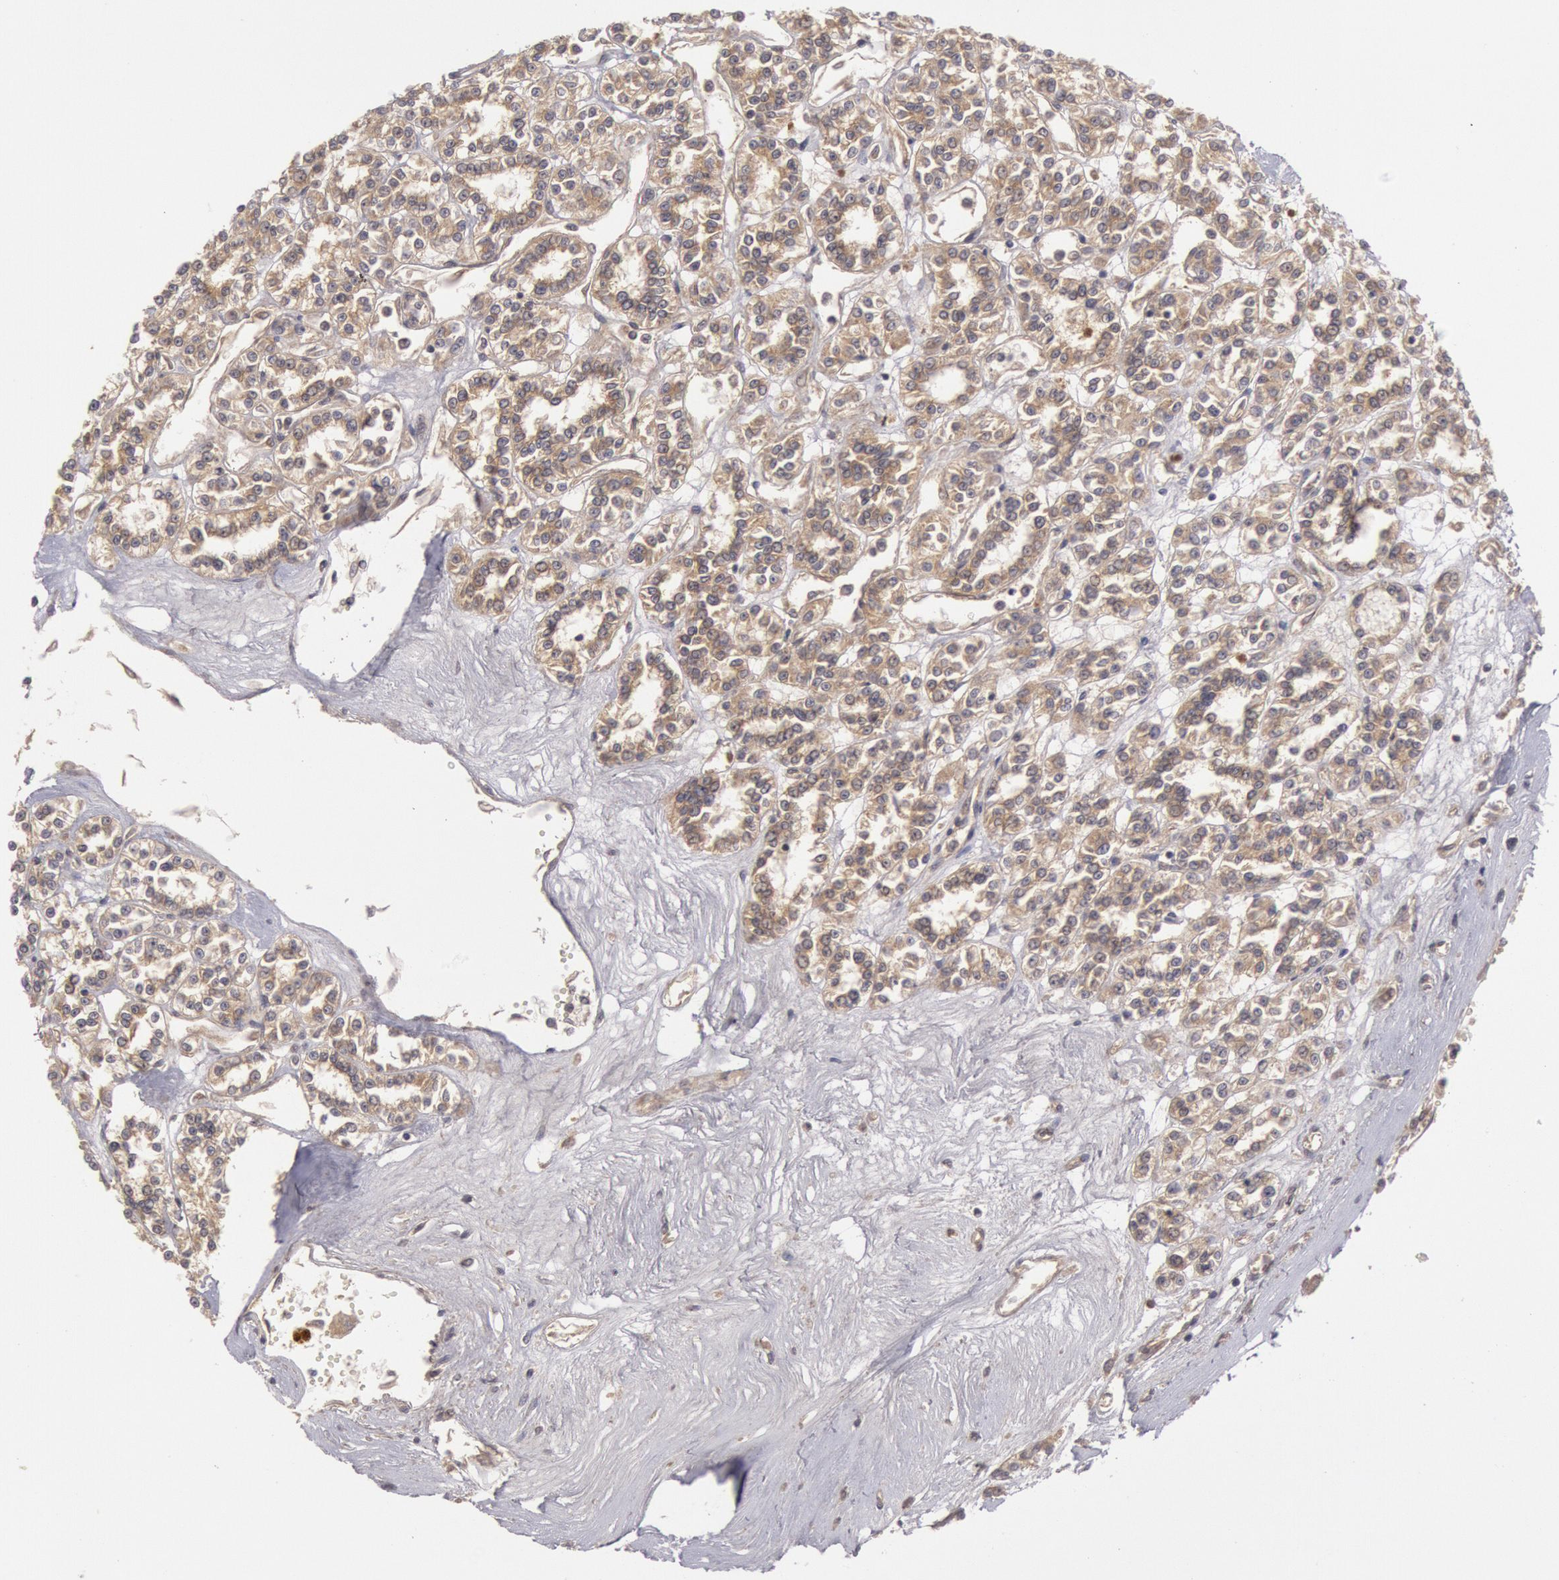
{"staining": {"intensity": "moderate", "quantity": ">75%", "location": "cytoplasmic/membranous"}, "tissue": "renal cancer", "cell_type": "Tumor cells", "image_type": "cancer", "snomed": [{"axis": "morphology", "description": "Adenocarcinoma, NOS"}, {"axis": "topography", "description": "Kidney"}], "caption": "A medium amount of moderate cytoplasmic/membranous staining is identified in approximately >75% of tumor cells in renal cancer (adenocarcinoma) tissue.", "gene": "BRAF", "patient": {"sex": "female", "age": 76}}